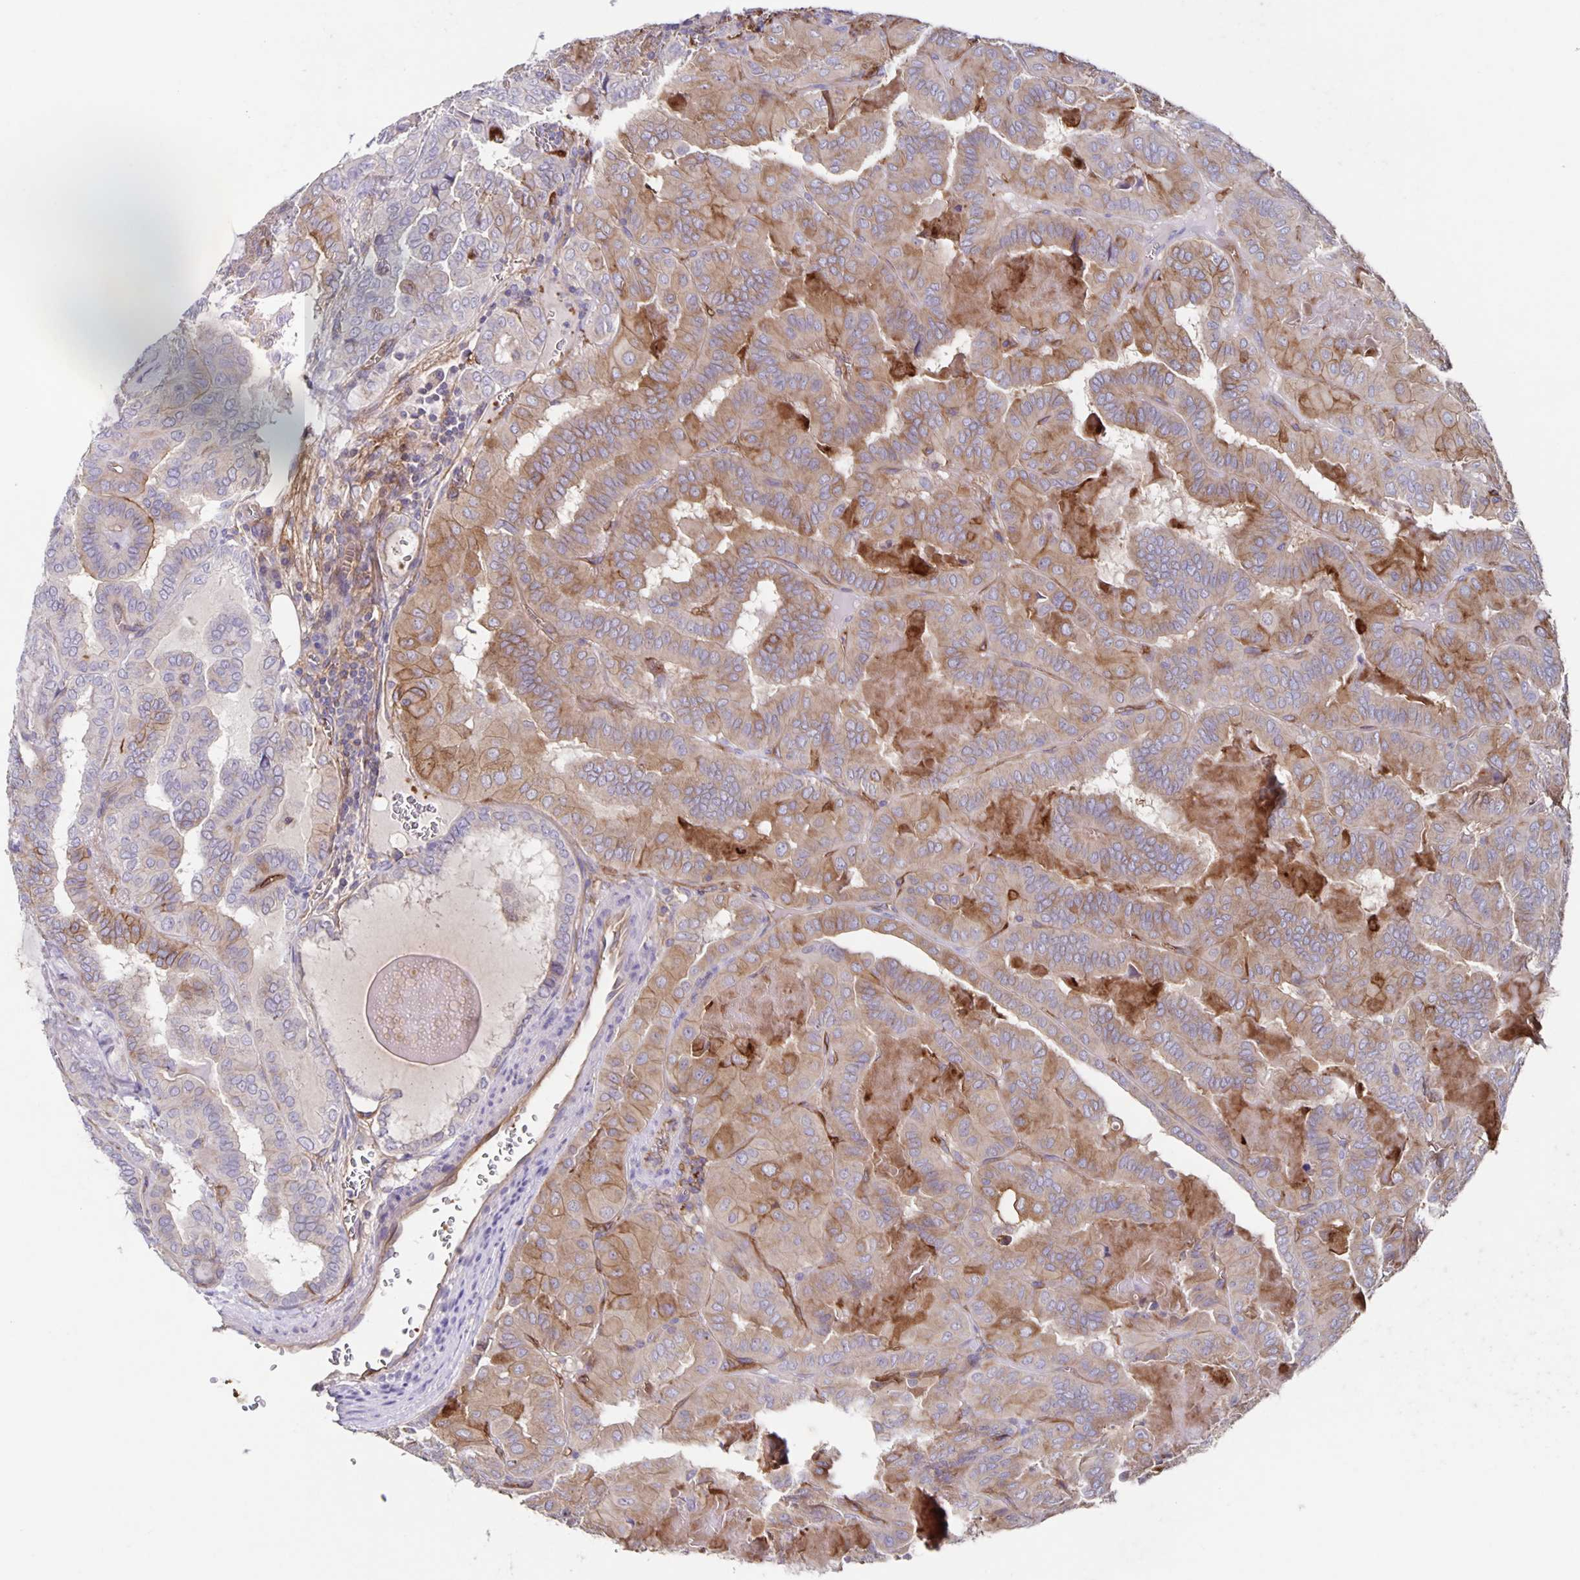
{"staining": {"intensity": "weak", "quantity": "25%-75%", "location": "cytoplasmic/membranous"}, "tissue": "thyroid cancer", "cell_type": "Tumor cells", "image_type": "cancer", "snomed": [{"axis": "morphology", "description": "Papillary adenocarcinoma, NOS"}, {"axis": "topography", "description": "Thyroid gland"}], "caption": "Protein expression analysis of human thyroid cancer (papillary adenocarcinoma) reveals weak cytoplasmic/membranous positivity in approximately 25%-75% of tumor cells. (Stains: DAB (3,3'-diaminobenzidine) in brown, nuclei in blue, Microscopy: brightfield microscopy at high magnification).", "gene": "ITGA2", "patient": {"sex": "female", "age": 46}}